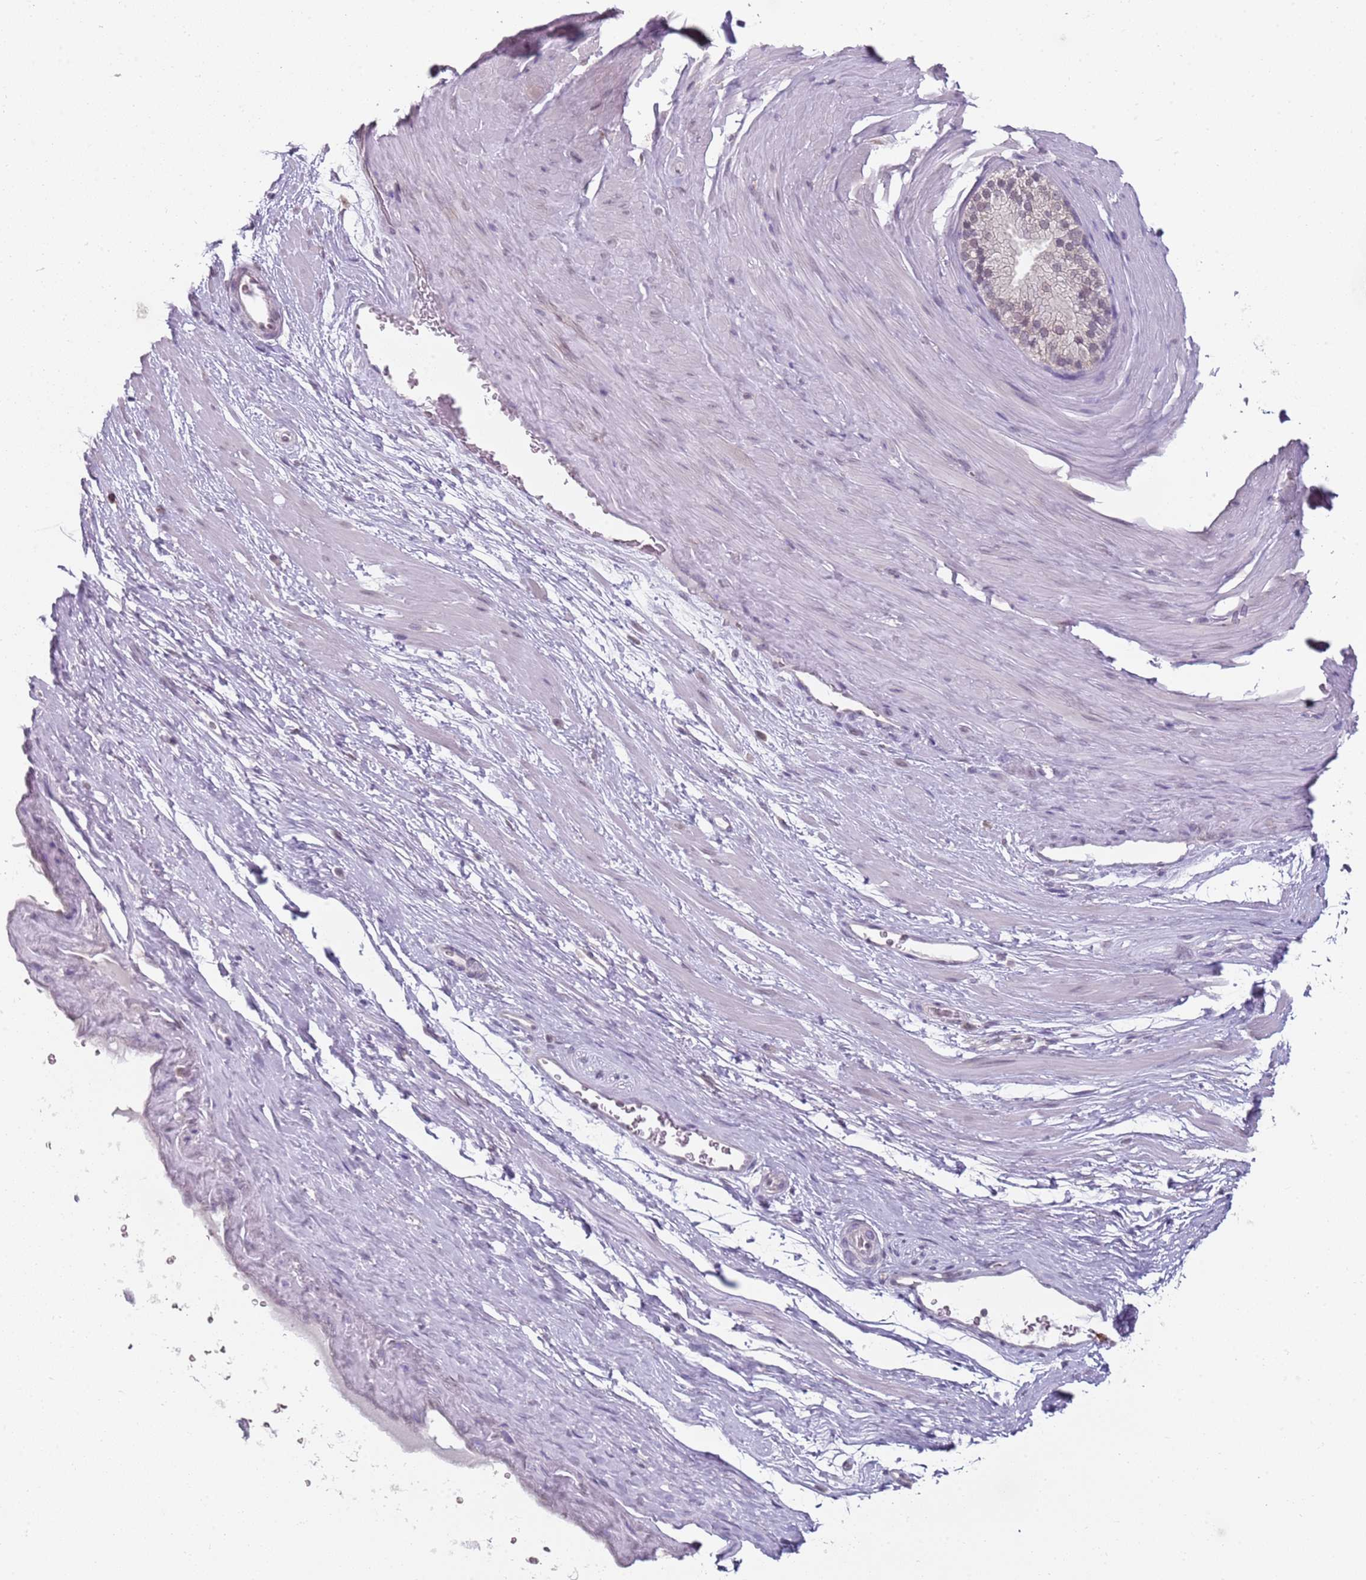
{"staining": {"intensity": "negative", "quantity": "none", "location": "none"}, "tissue": "adipose tissue", "cell_type": "Adipocytes", "image_type": "normal", "snomed": [{"axis": "morphology", "description": "Normal tissue, NOS"}, {"axis": "morphology", "description": "Adenocarcinoma, Low grade"}, {"axis": "topography", "description": "Prostate"}, {"axis": "topography", "description": "Peripheral nerve tissue"}], "caption": "This is a photomicrograph of immunohistochemistry staining of benign adipose tissue, which shows no positivity in adipocytes.", "gene": "SMARCAL1", "patient": {"sex": "male", "age": 63}}